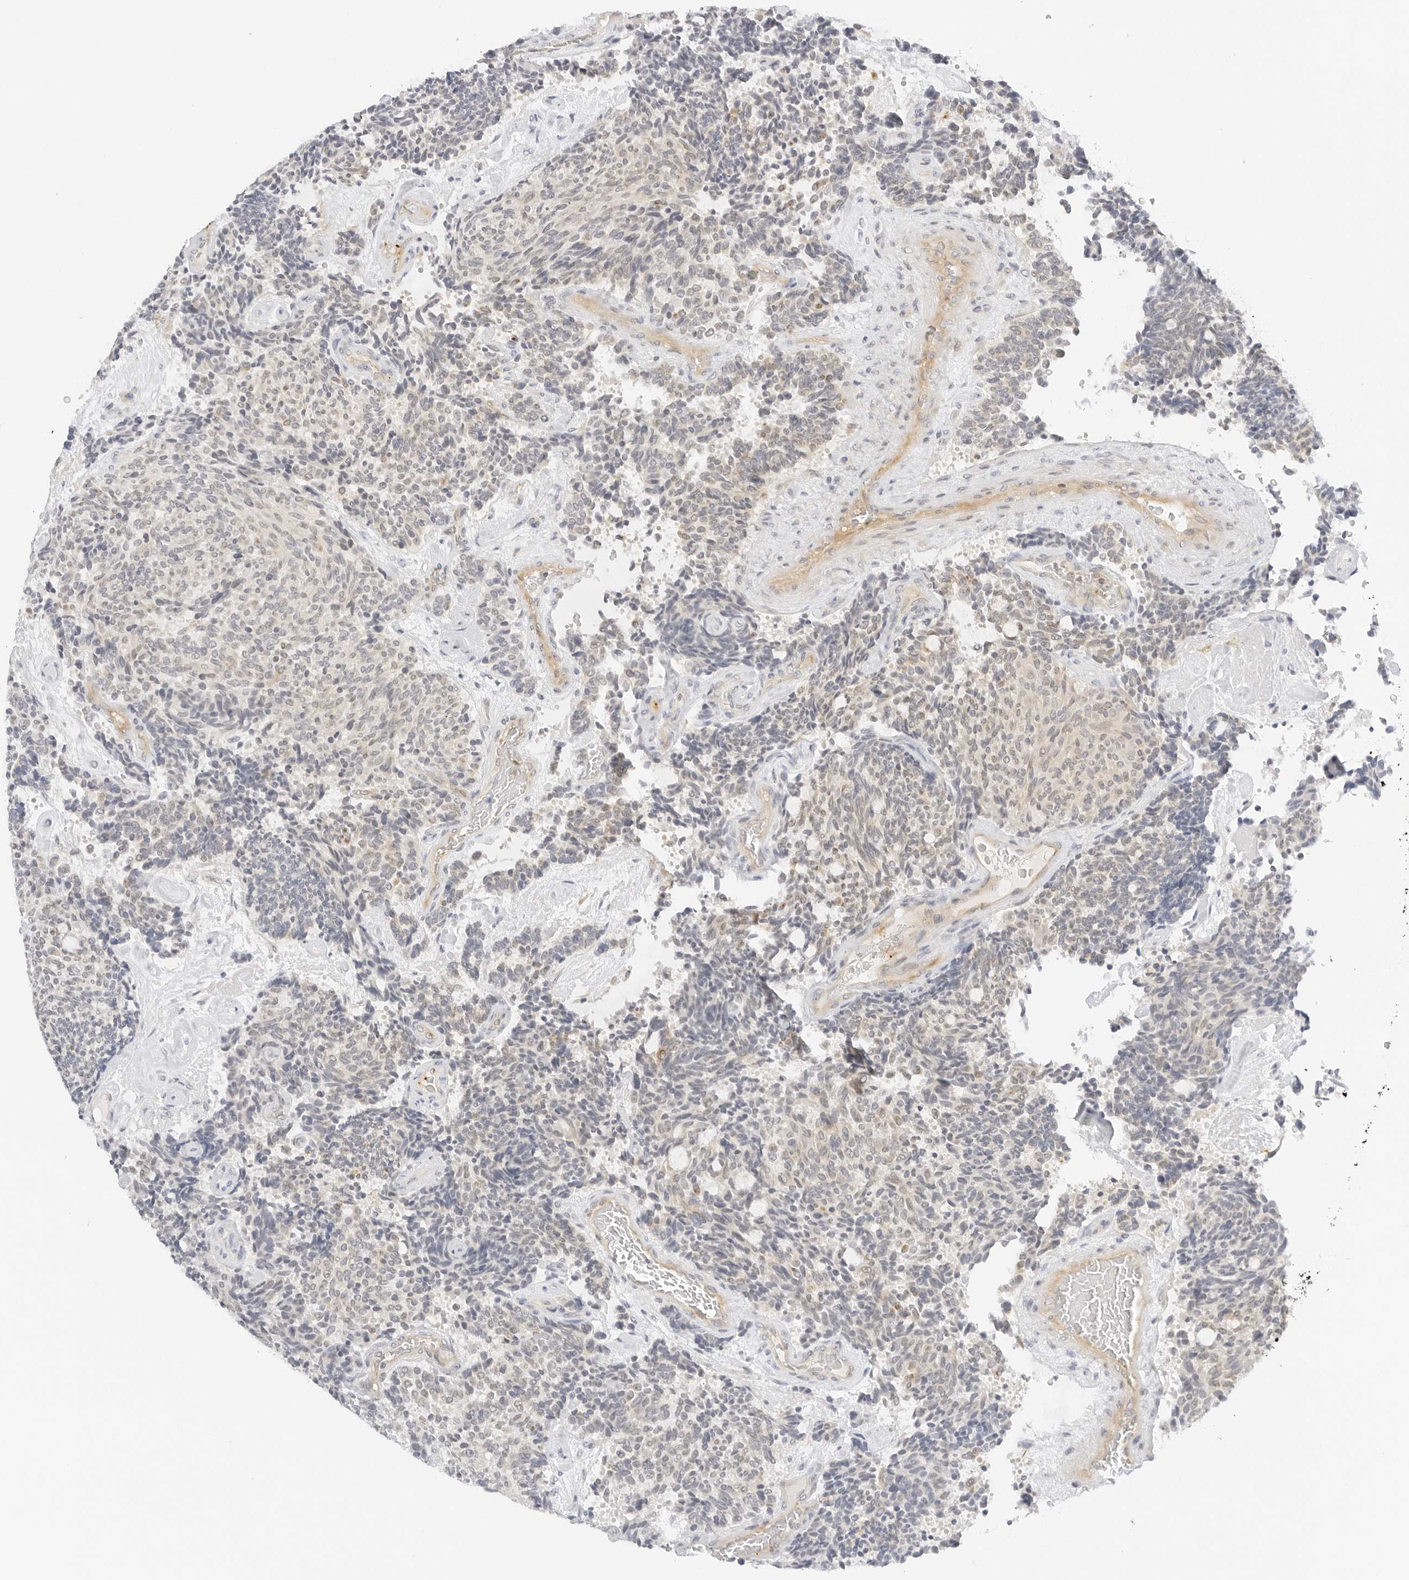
{"staining": {"intensity": "negative", "quantity": "none", "location": "none"}, "tissue": "carcinoid", "cell_type": "Tumor cells", "image_type": "cancer", "snomed": [{"axis": "morphology", "description": "Carcinoid, malignant, NOS"}, {"axis": "topography", "description": "Pancreas"}], "caption": "Histopathology image shows no protein positivity in tumor cells of carcinoid (malignant) tissue.", "gene": "OSCP1", "patient": {"sex": "female", "age": 54}}